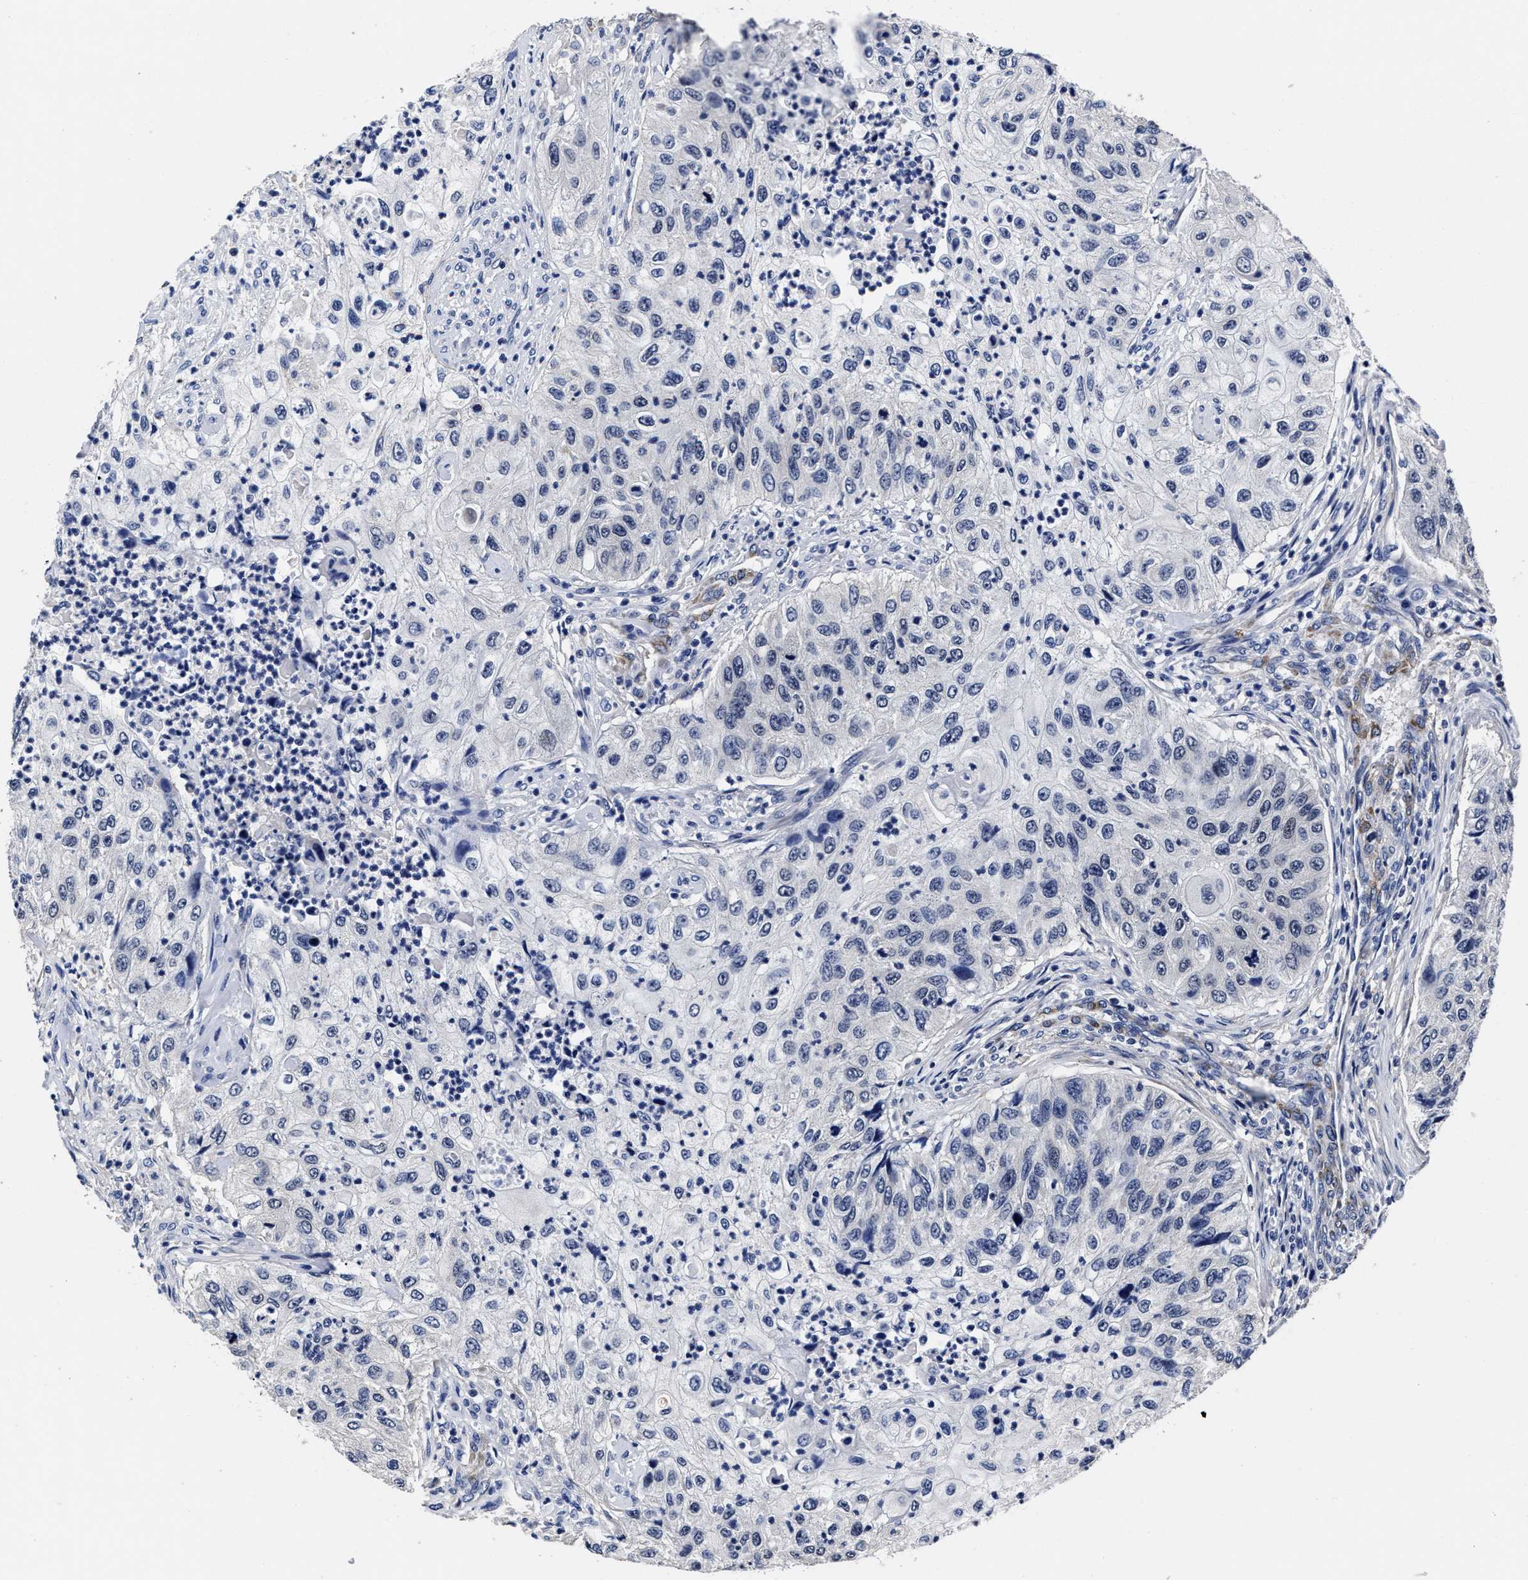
{"staining": {"intensity": "negative", "quantity": "none", "location": "none"}, "tissue": "urothelial cancer", "cell_type": "Tumor cells", "image_type": "cancer", "snomed": [{"axis": "morphology", "description": "Urothelial carcinoma, High grade"}, {"axis": "topography", "description": "Urinary bladder"}], "caption": "Urothelial cancer was stained to show a protein in brown. There is no significant expression in tumor cells.", "gene": "OLFML2A", "patient": {"sex": "female", "age": 60}}